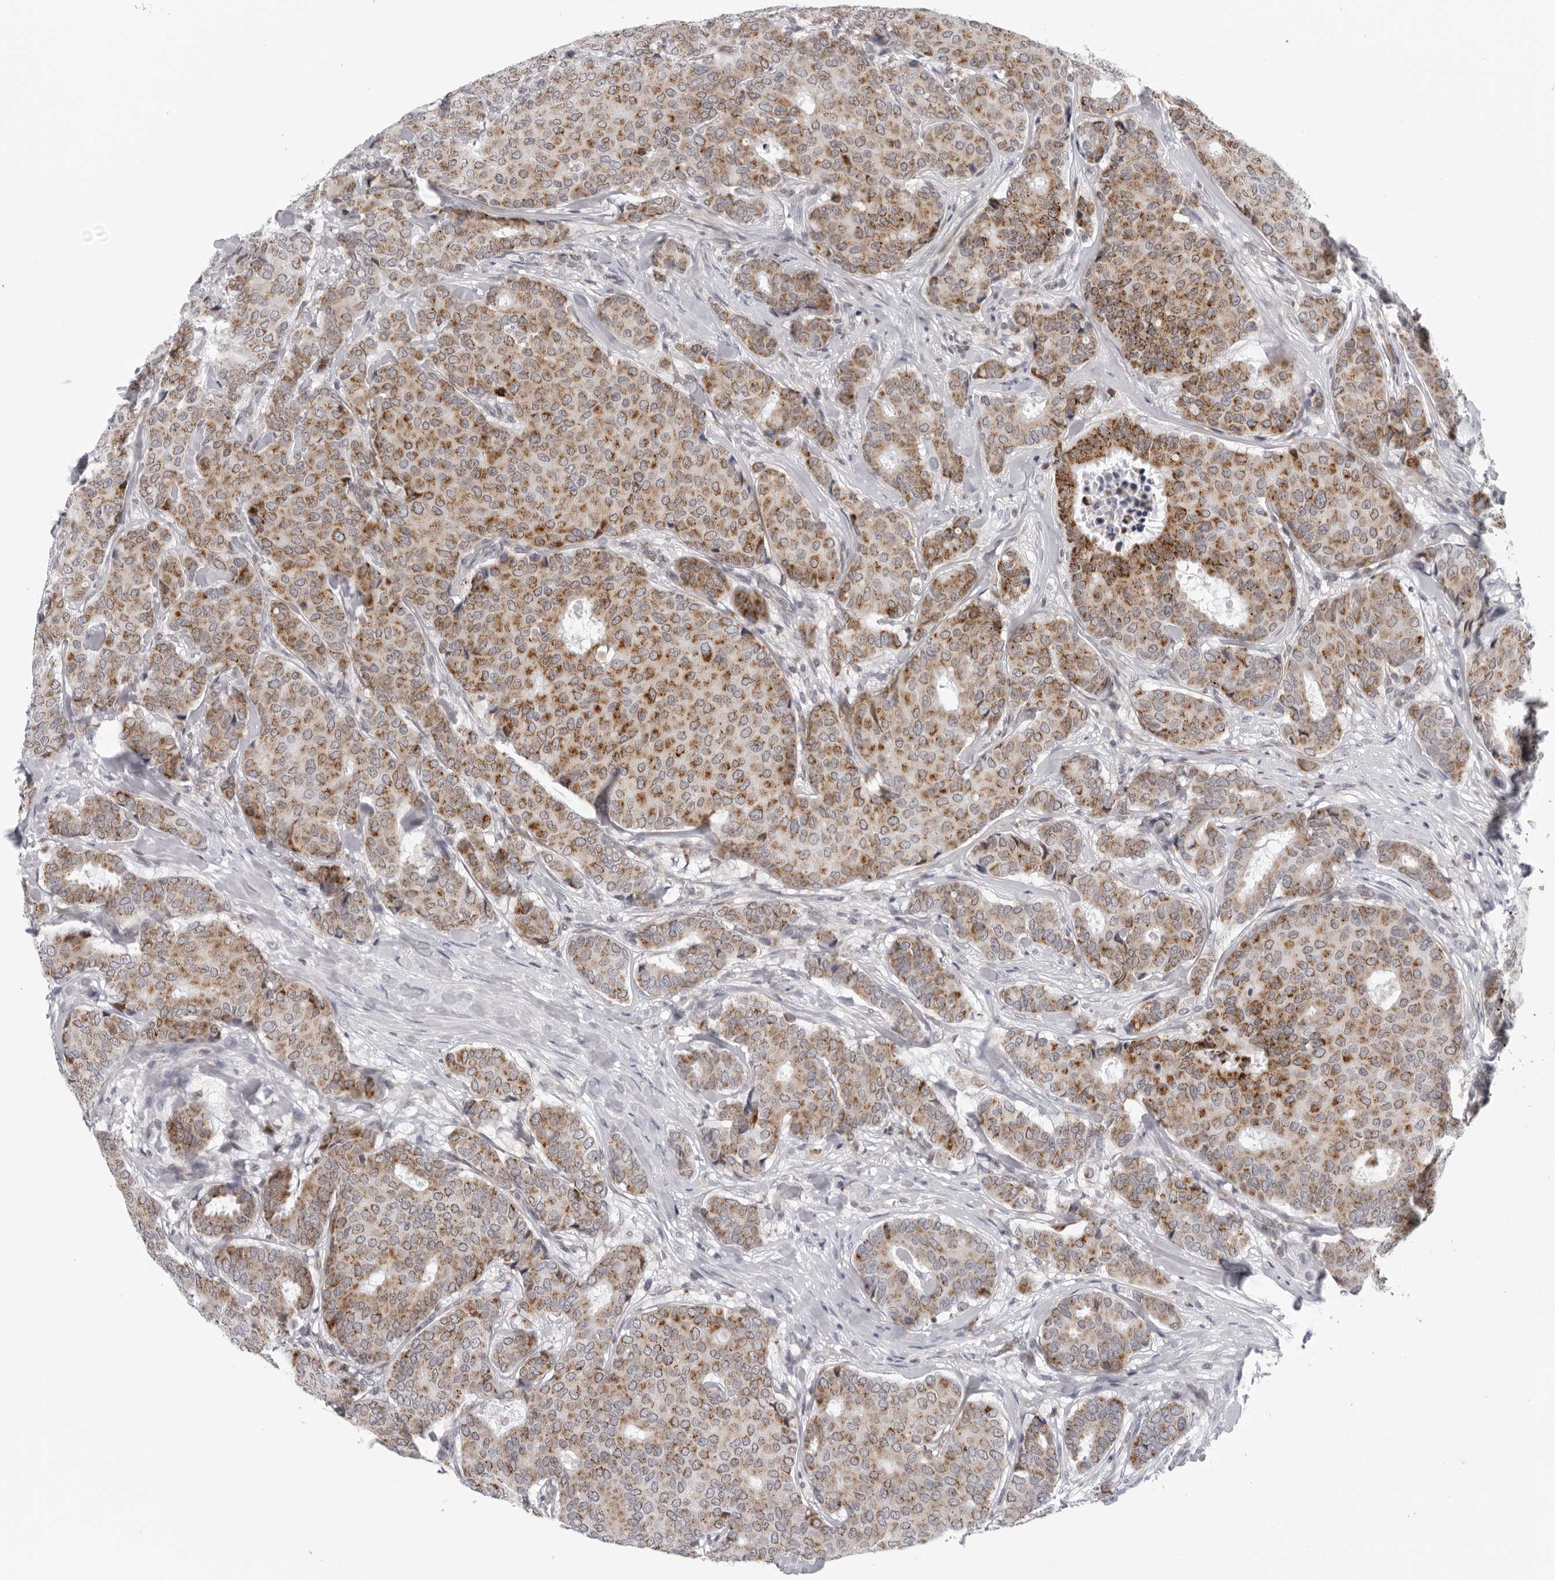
{"staining": {"intensity": "moderate", "quantity": ">75%", "location": "cytoplasmic/membranous"}, "tissue": "breast cancer", "cell_type": "Tumor cells", "image_type": "cancer", "snomed": [{"axis": "morphology", "description": "Duct carcinoma"}, {"axis": "topography", "description": "Breast"}], "caption": "Protein analysis of breast cancer tissue displays moderate cytoplasmic/membranous expression in approximately >75% of tumor cells.", "gene": "CPT2", "patient": {"sex": "female", "age": 75}}